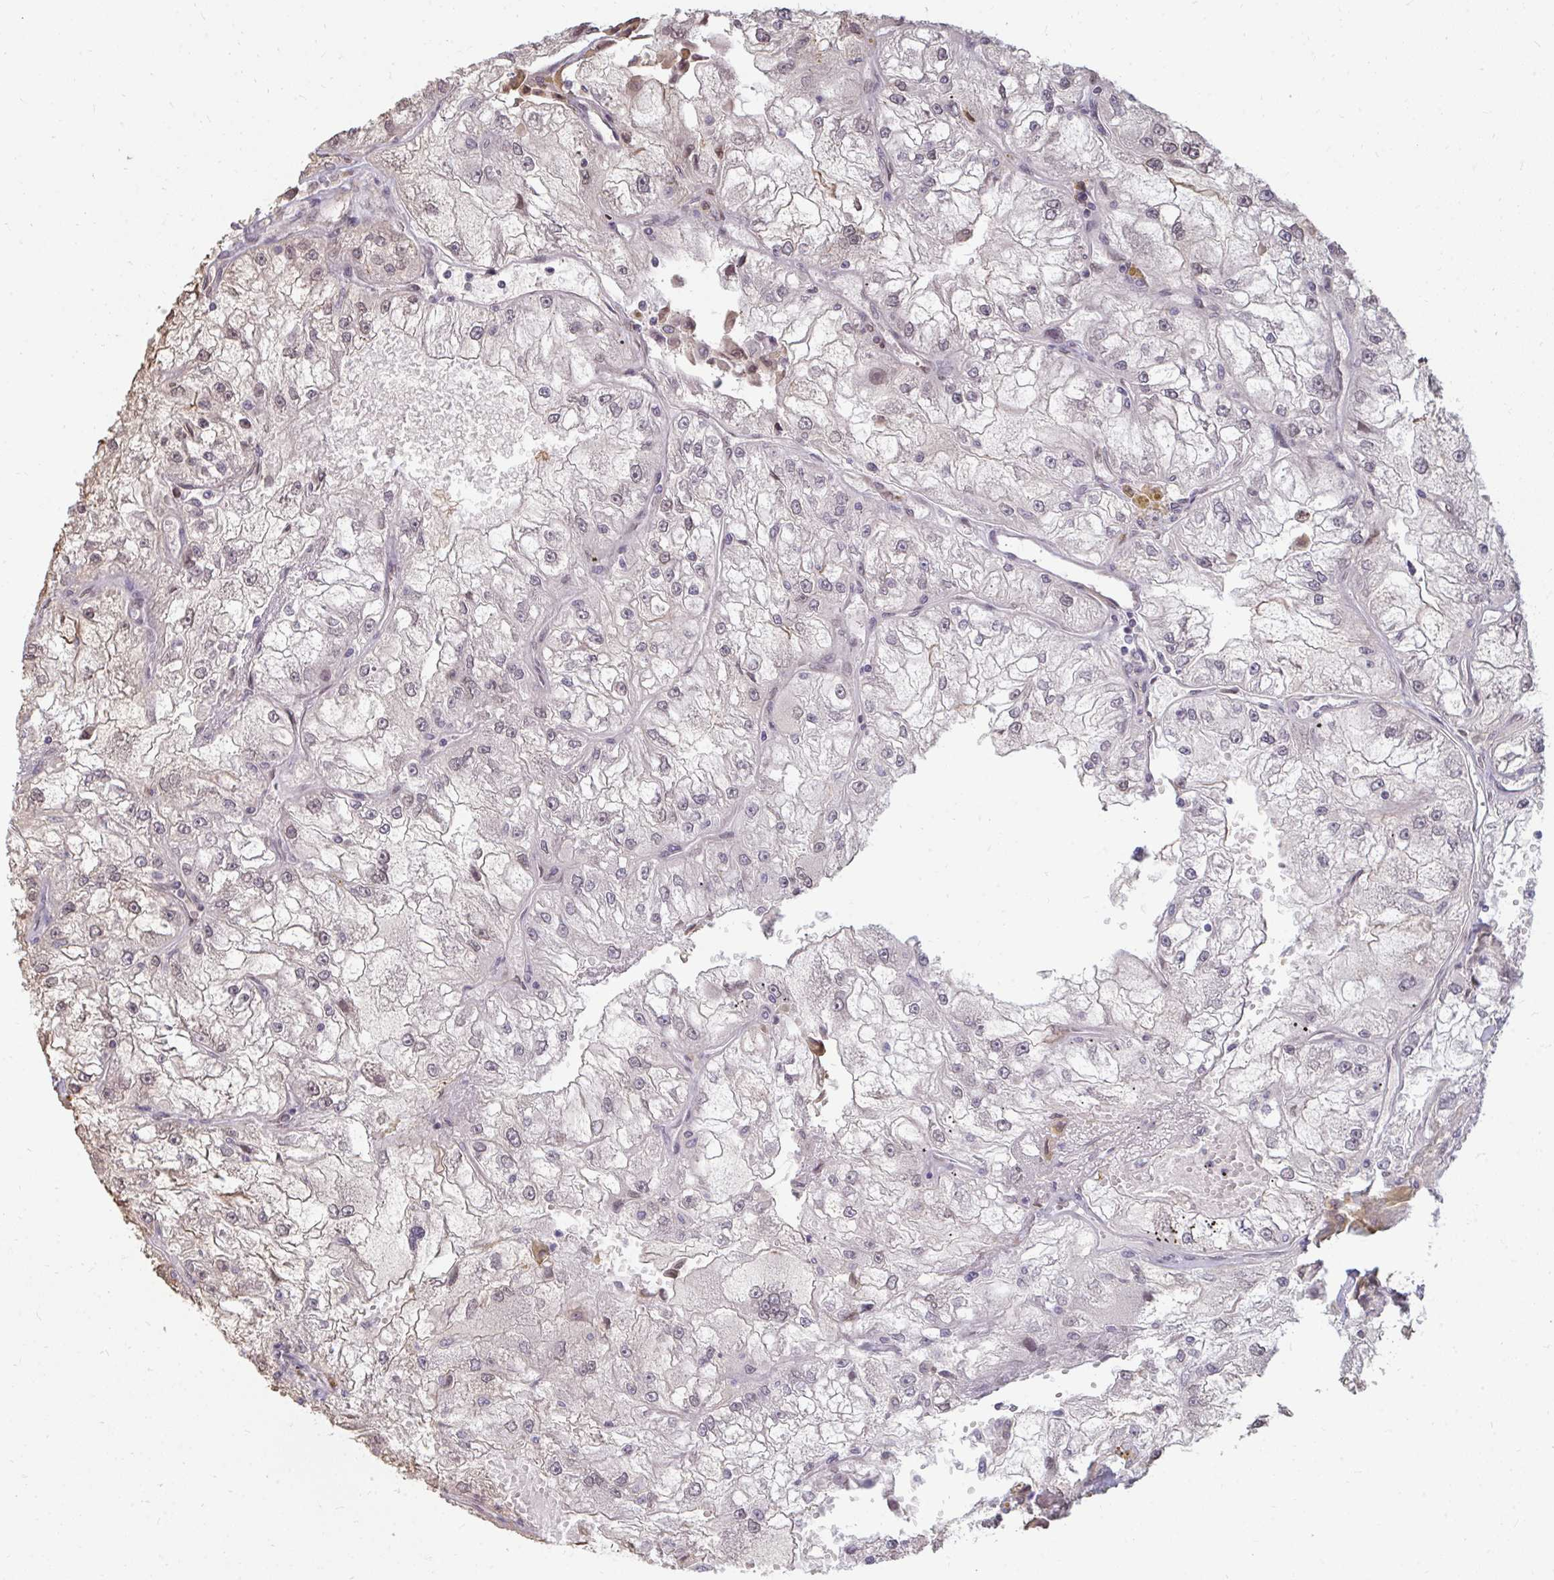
{"staining": {"intensity": "negative", "quantity": "none", "location": "none"}, "tissue": "renal cancer", "cell_type": "Tumor cells", "image_type": "cancer", "snomed": [{"axis": "morphology", "description": "Adenocarcinoma, NOS"}, {"axis": "topography", "description": "Kidney"}], "caption": "Protein analysis of renal adenocarcinoma exhibits no significant staining in tumor cells. (DAB (3,3'-diaminobenzidine) immunohistochemistry, high magnification).", "gene": "GPC5", "patient": {"sex": "female", "age": 72}}